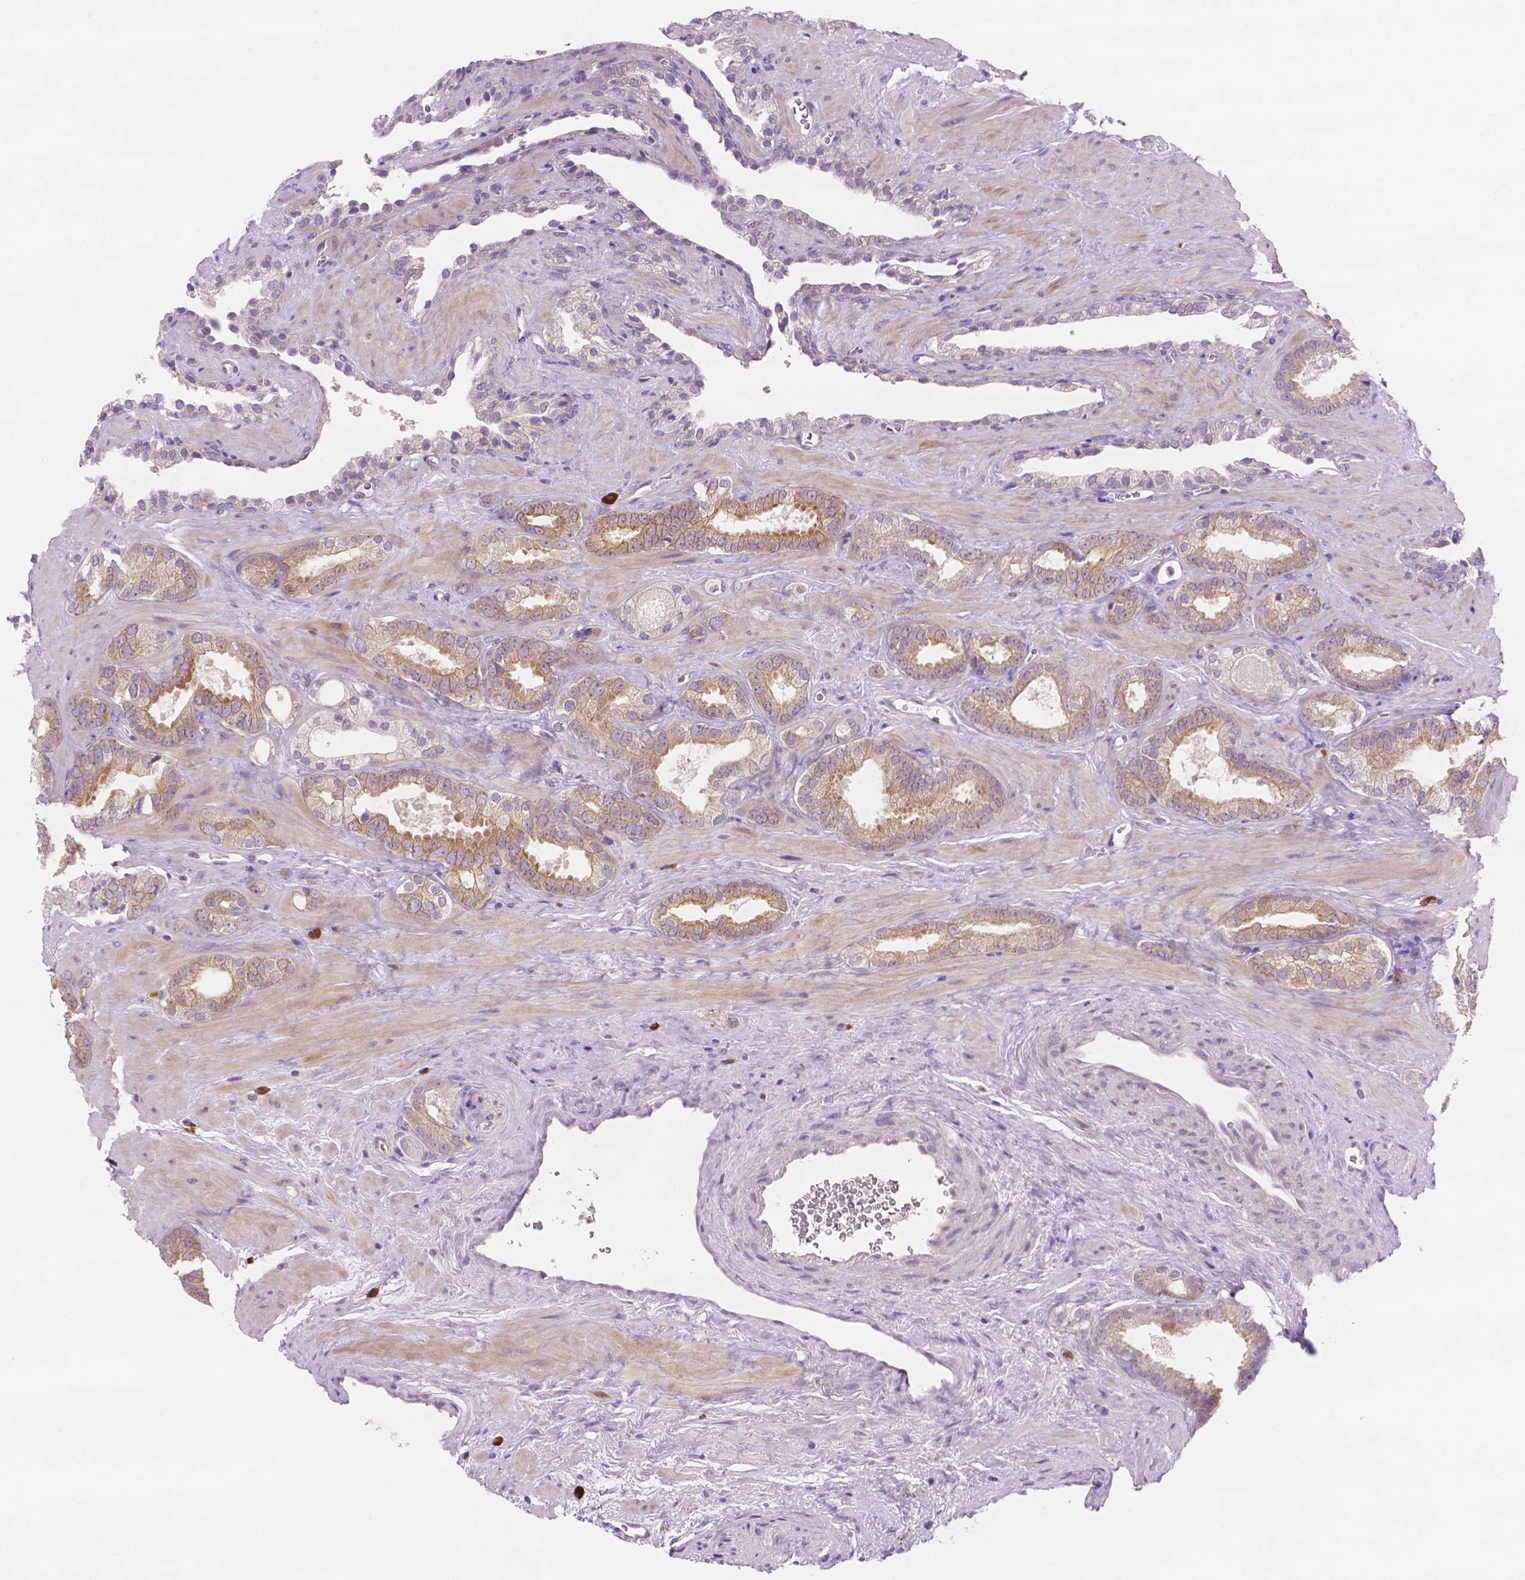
{"staining": {"intensity": "weak", "quantity": "25%-75%", "location": "cytoplasmic/membranous"}, "tissue": "prostate cancer", "cell_type": "Tumor cells", "image_type": "cancer", "snomed": [{"axis": "morphology", "description": "Adenocarcinoma, Low grade"}, {"axis": "topography", "description": "Prostate"}], "caption": "Protein expression by immunohistochemistry shows weak cytoplasmic/membranous staining in approximately 25%-75% of tumor cells in prostate adenocarcinoma (low-grade). (brown staining indicates protein expression, while blue staining denotes nuclei).", "gene": "EPPK1", "patient": {"sex": "male", "age": 62}}